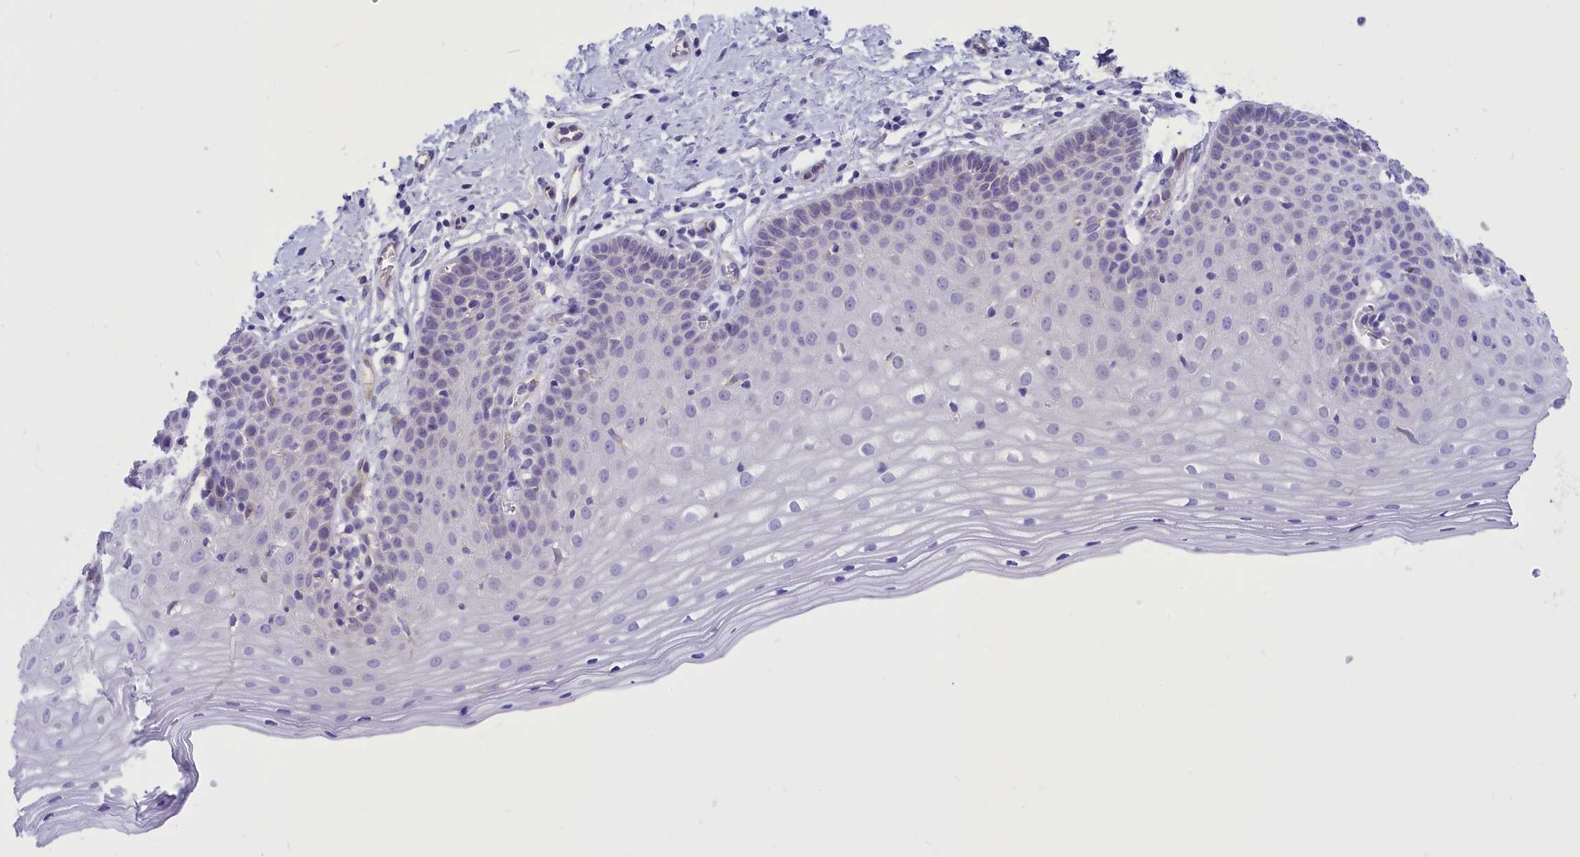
{"staining": {"intensity": "negative", "quantity": "none", "location": "none"}, "tissue": "cervix", "cell_type": "Glandular cells", "image_type": "normal", "snomed": [{"axis": "morphology", "description": "Normal tissue, NOS"}, {"axis": "topography", "description": "Cervix"}], "caption": "This is an immunohistochemistry (IHC) micrograph of normal human cervix. There is no staining in glandular cells.", "gene": "DCAF16", "patient": {"sex": "female", "age": 36}}